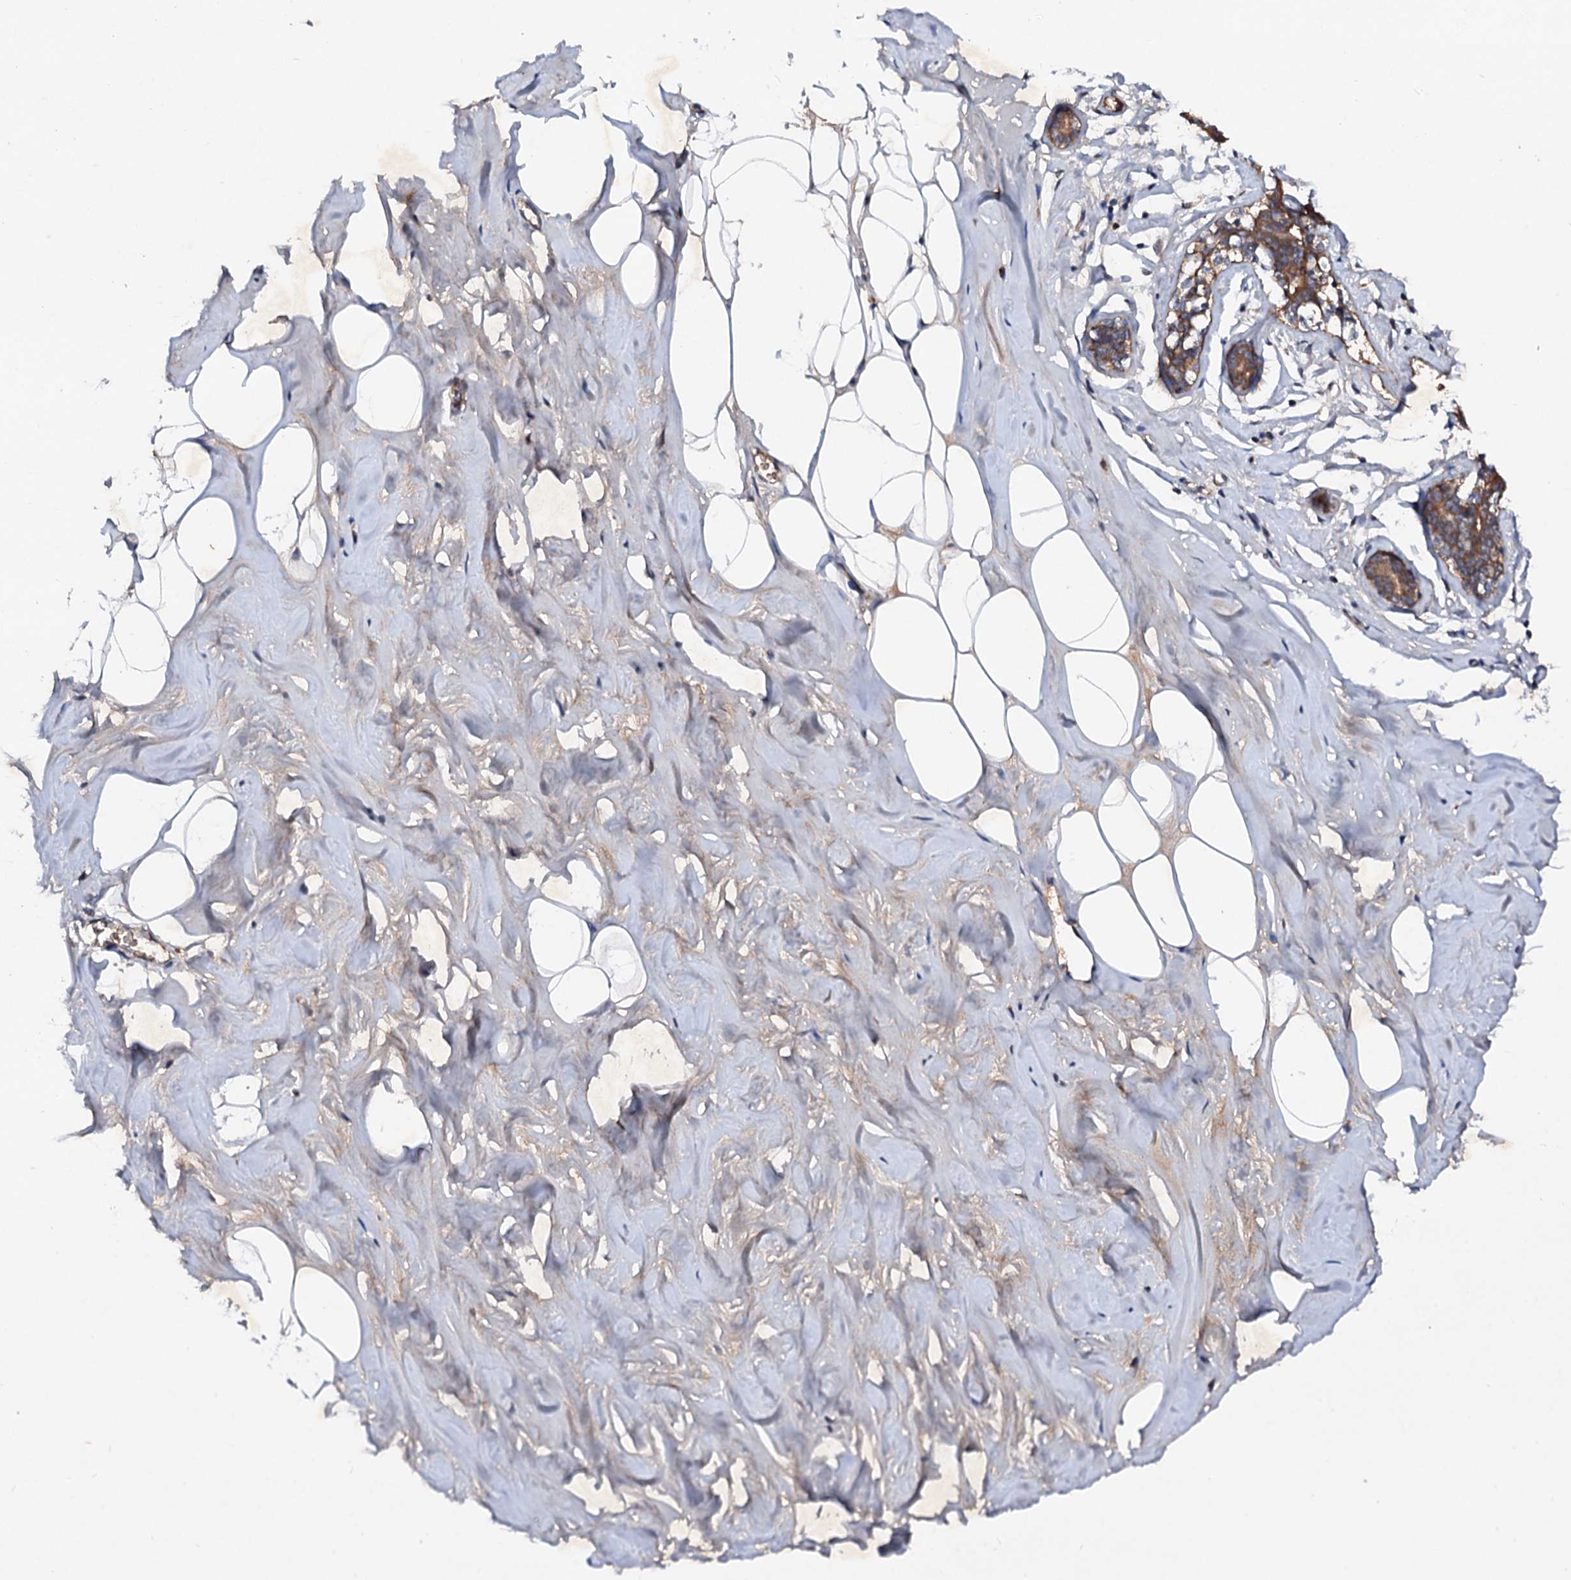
{"staining": {"intensity": "weak", "quantity": ">75%", "location": "cytoplasmic/membranous"}, "tissue": "adipose tissue", "cell_type": "Adipocytes", "image_type": "normal", "snomed": [{"axis": "morphology", "description": "Normal tissue, NOS"}, {"axis": "morphology", "description": "Fibrosis, NOS"}, {"axis": "topography", "description": "Breast"}, {"axis": "topography", "description": "Adipose tissue"}], "caption": "High-magnification brightfield microscopy of unremarkable adipose tissue stained with DAB (brown) and counterstained with hematoxylin (blue). adipocytes exhibit weak cytoplasmic/membranous staining is identified in about>75% of cells.", "gene": "EXTL1", "patient": {"sex": "female", "age": 39}}